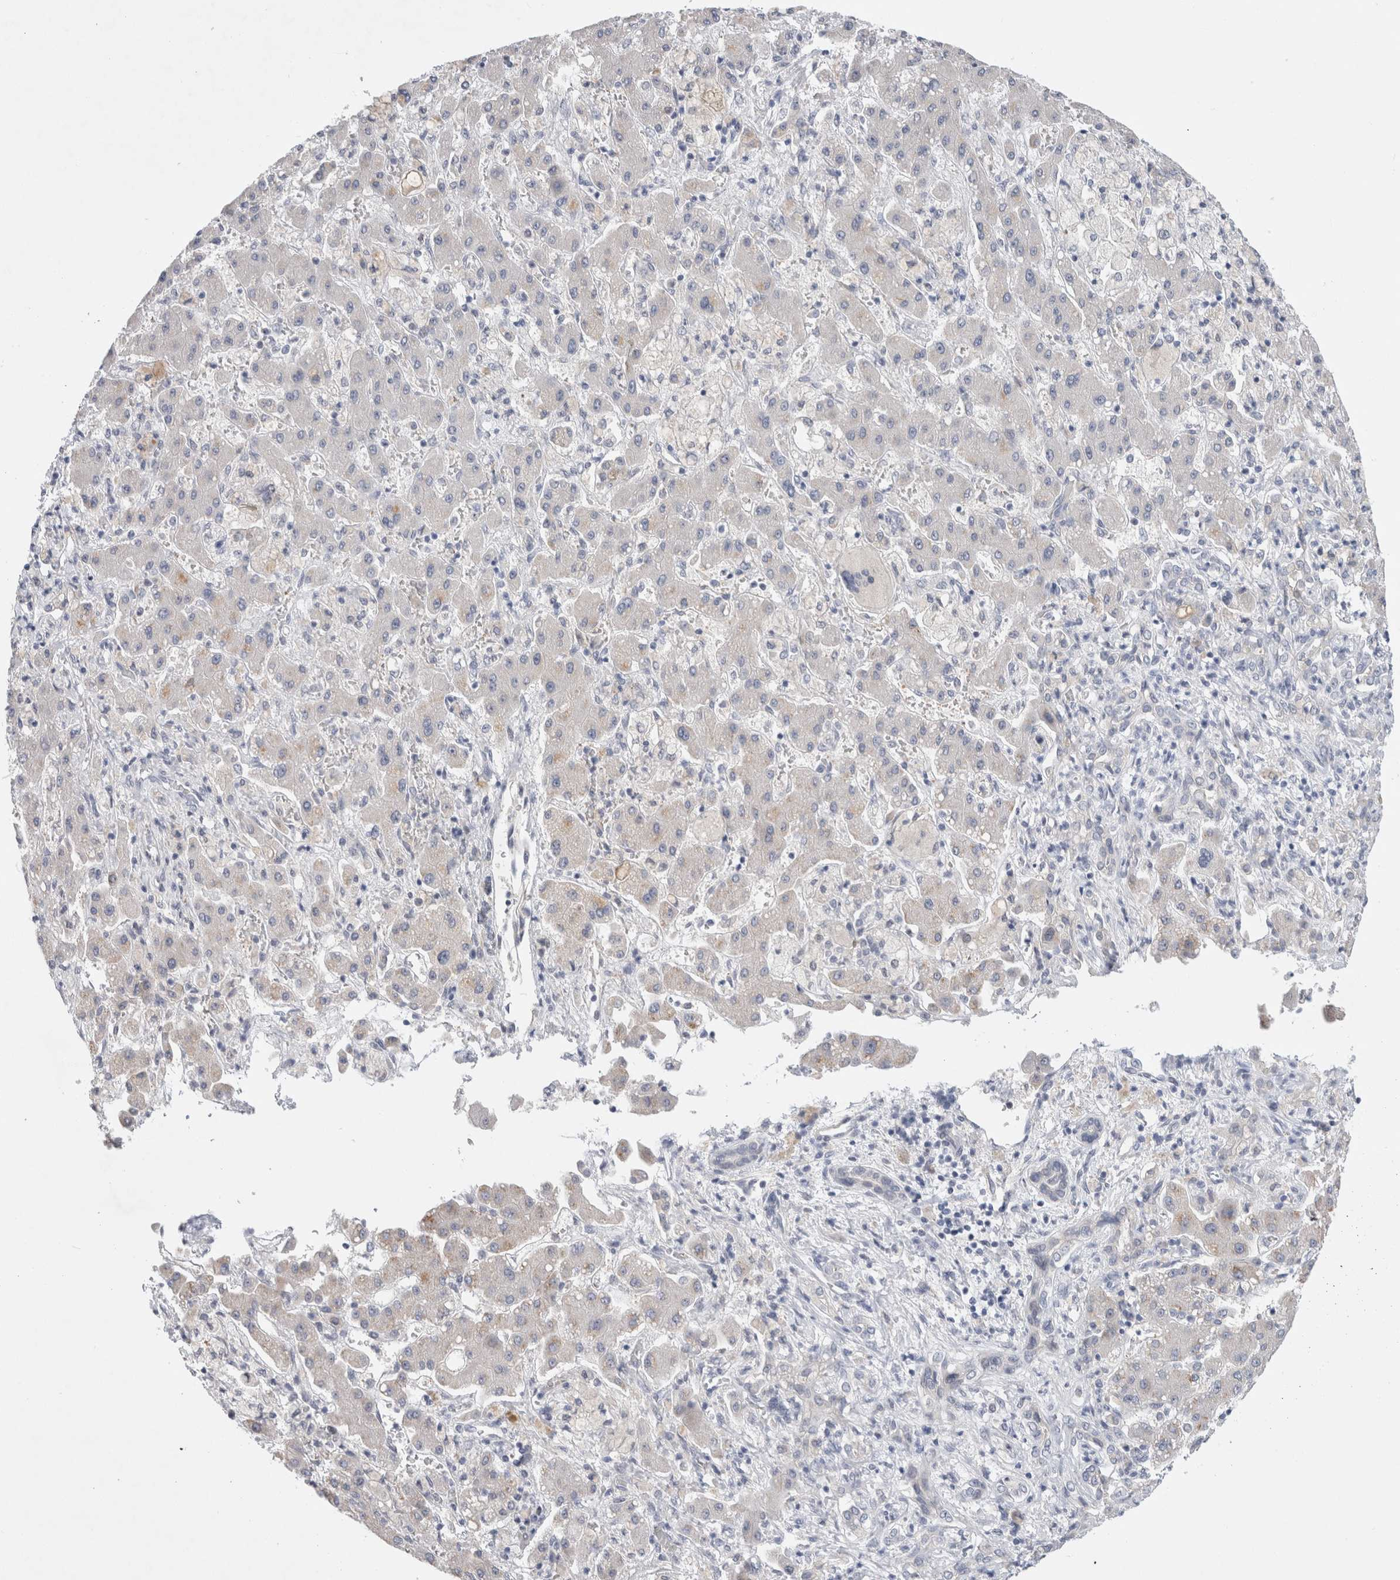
{"staining": {"intensity": "negative", "quantity": "none", "location": "none"}, "tissue": "liver cancer", "cell_type": "Tumor cells", "image_type": "cancer", "snomed": [{"axis": "morphology", "description": "Cholangiocarcinoma"}, {"axis": "topography", "description": "Liver"}], "caption": "Tumor cells show no significant protein positivity in liver cancer (cholangiocarcinoma).", "gene": "KNL1", "patient": {"sex": "male", "age": 50}}